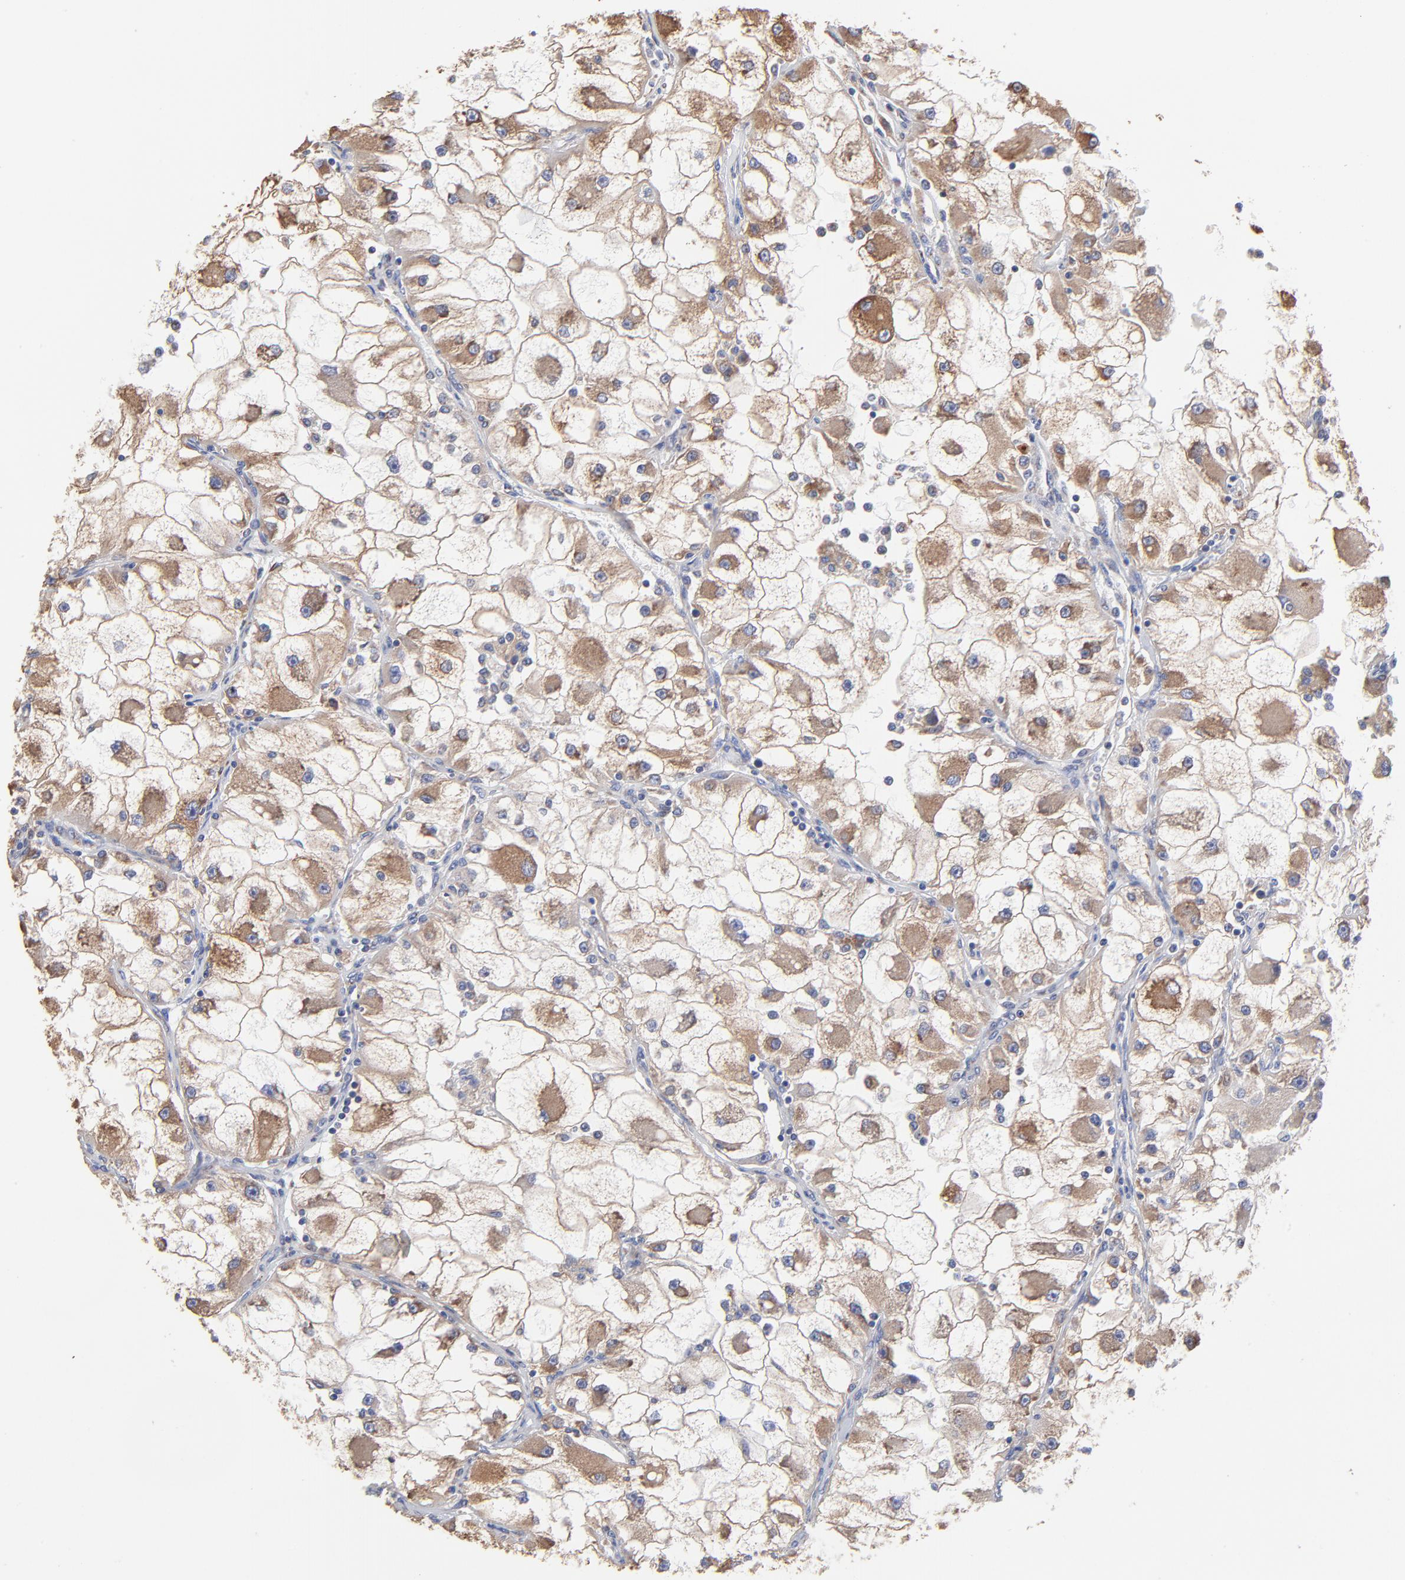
{"staining": {"intensity": "weak", "quantity": ">75%", "location": "cytoplasmic/membranous"}, "tissue": "renal cancer", "cell_type": "Tumor cells", "image_type": "cancer", "snomed": [{"axis": "morphology", "description": "Adenocarcinoma, NOS"}, {"axis": "topography", "description": "Kidney"}], "caption": "Protein expression analysis of human renal cancer (adenocarcinoma) reveals weak cytoplasmic/membranous expression in approximately >75% of tumor cells.", "gene": "LMAN1", "patient": {"sex": "female", "age": 73}}